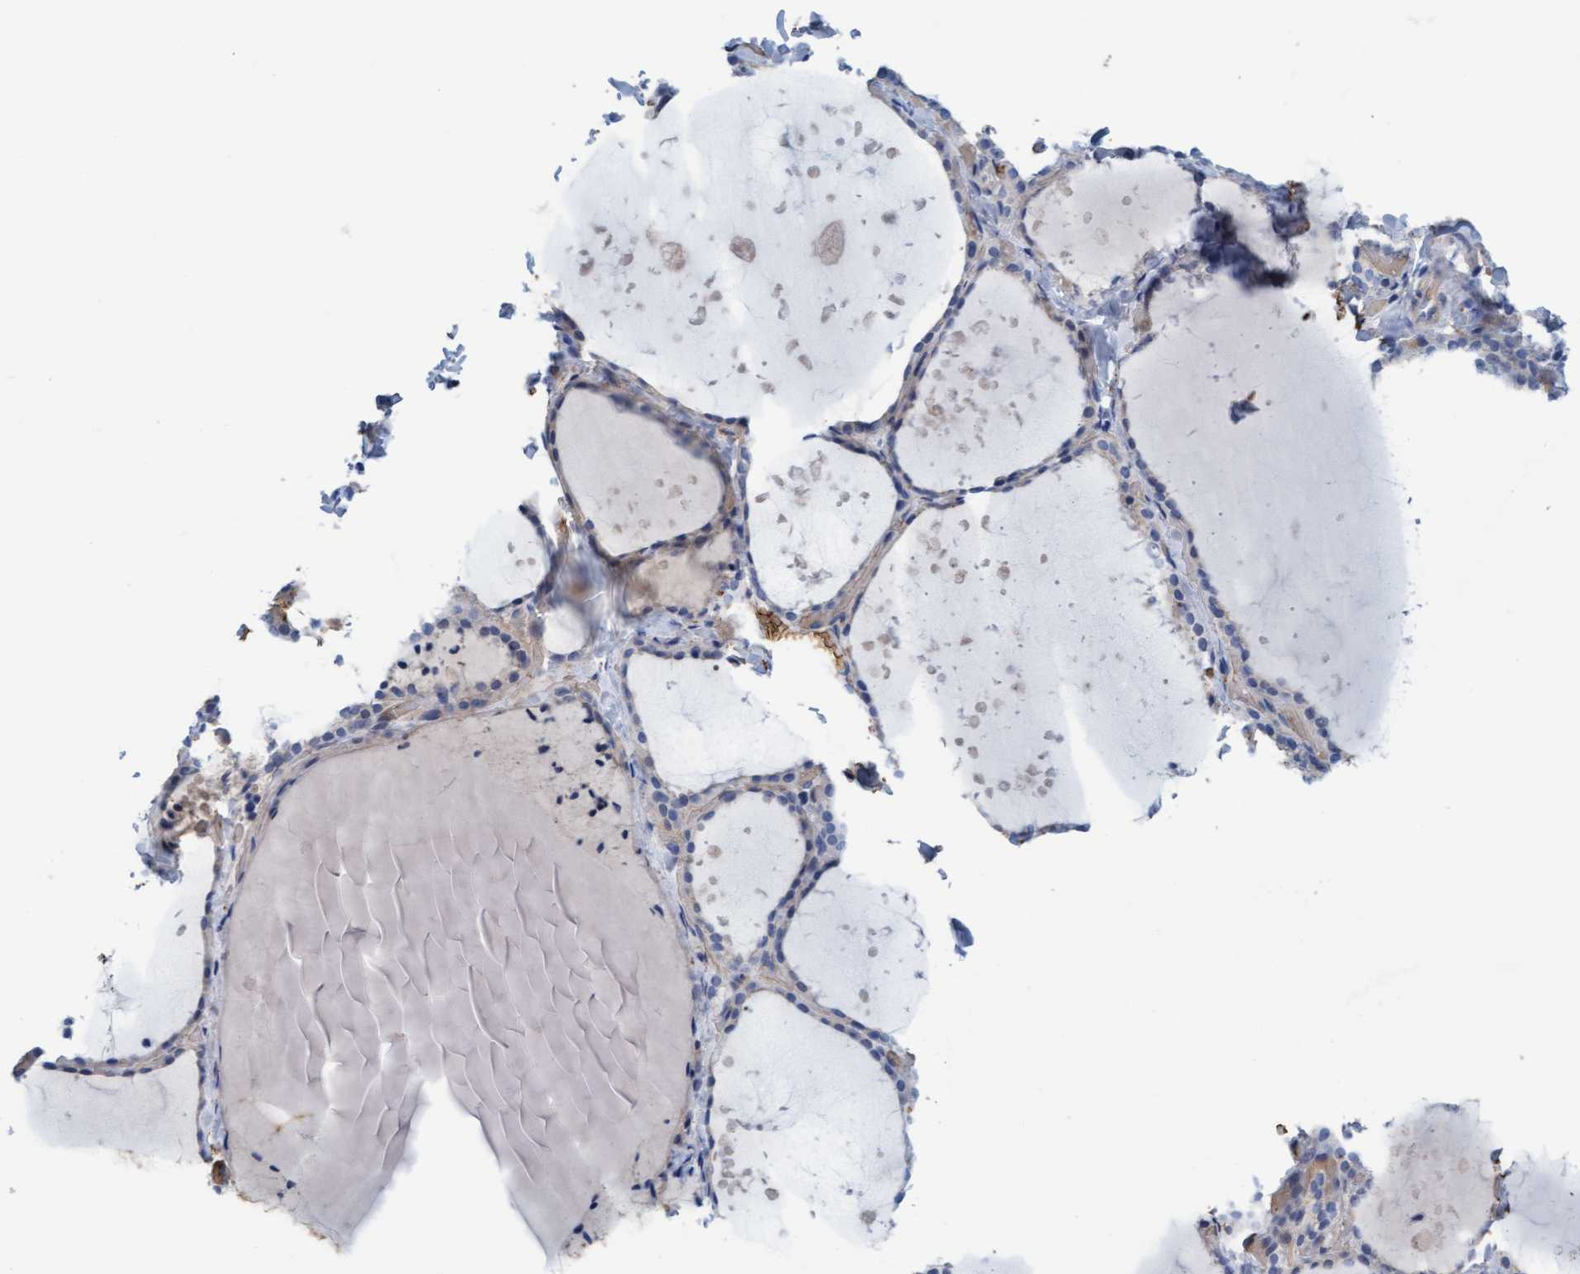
{"staining": {"intensity": "weak", "quantity": "25%-75%", "location": "cytoplasmic/membranous"}, "tissue": "thyroid gland", "cell_type": "Glandular cells", "image_type": "normal", "snomed": [{"axis": "morphology", "description": "Normal tissue, NOS"}, {"axis": "topography", "description": "Thyroid gland"}], "caption": "Immunohistochemistry histopathology image of normal thyroid gland: thyroid gland stained using immunohistochemistry demonstrates low levels of weak protein expression localized specifically in the cytoplasmic/membranous of glandular cells, appearing as a cytoplasmic/membranous brown color.", "gene": "P2RX5", "patient": {"sex": "female", "age": 44}}